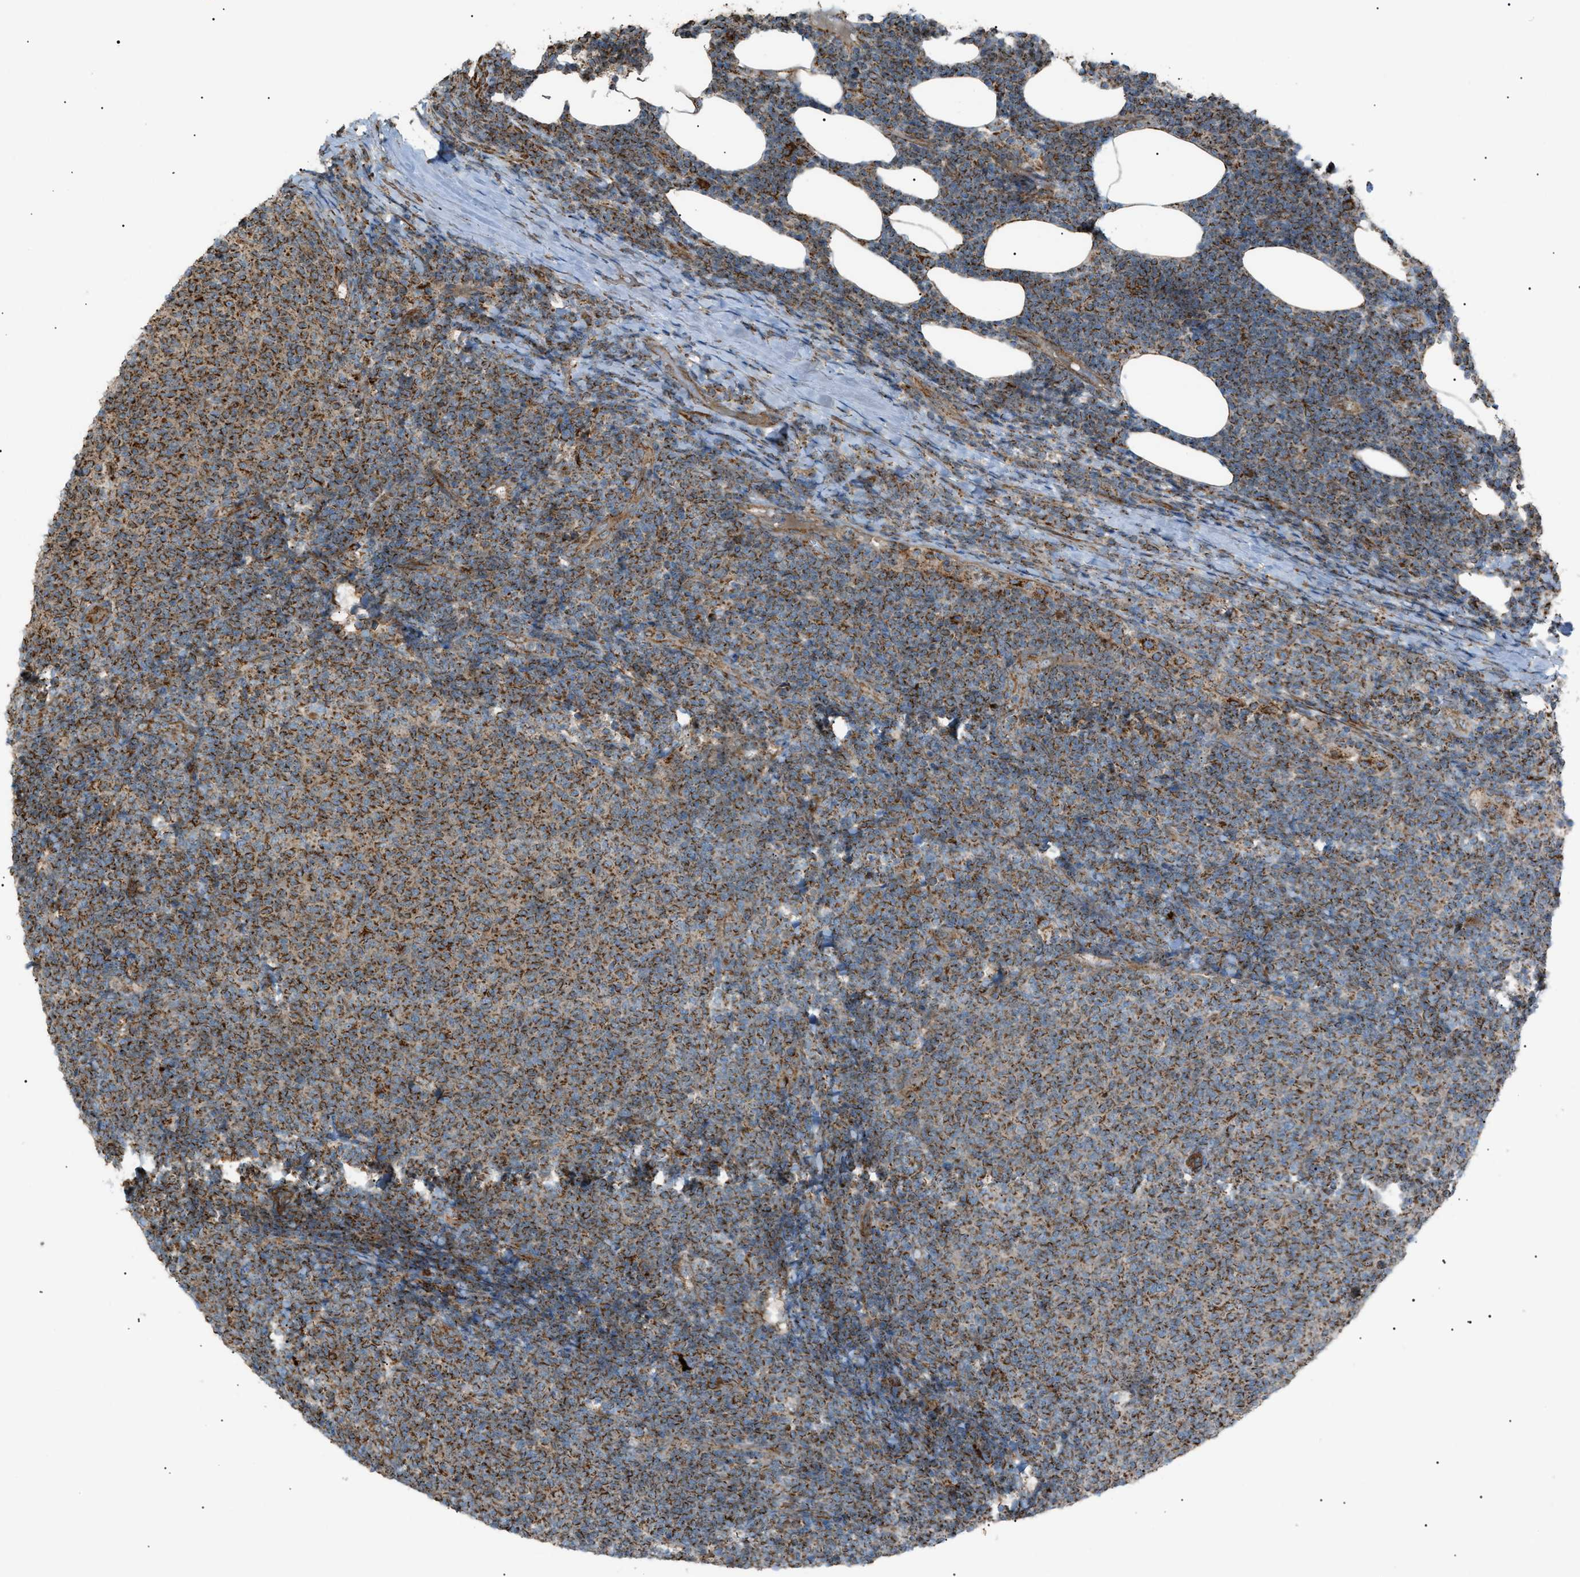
{"staining": {"intensity": "moderate", "quantity": ">75%", "location": "cytoplasmic/membranous"}, "tissue": "lymphoma", "cell_type": "Tumor cells", "image_type": "cancer", "snomed": [{"axis": "morphology", "description": "Malignant lymphoma, non-Hodgkin's type, Low grade"}, {"axis": "topography", "description": "Lymph node"}], "caption": "A micrograph of human lymphoma stained for a protein reveals moderate cytoplasmic/membranous brown staining in tumor cells. The staining is performed using DAB brown chromogen to label protein expression. The nuclei are counter-stained blue using hematoxylin.", "gene": "C1GALT1C1", "patient": {"sex": "male", "age": 66}}